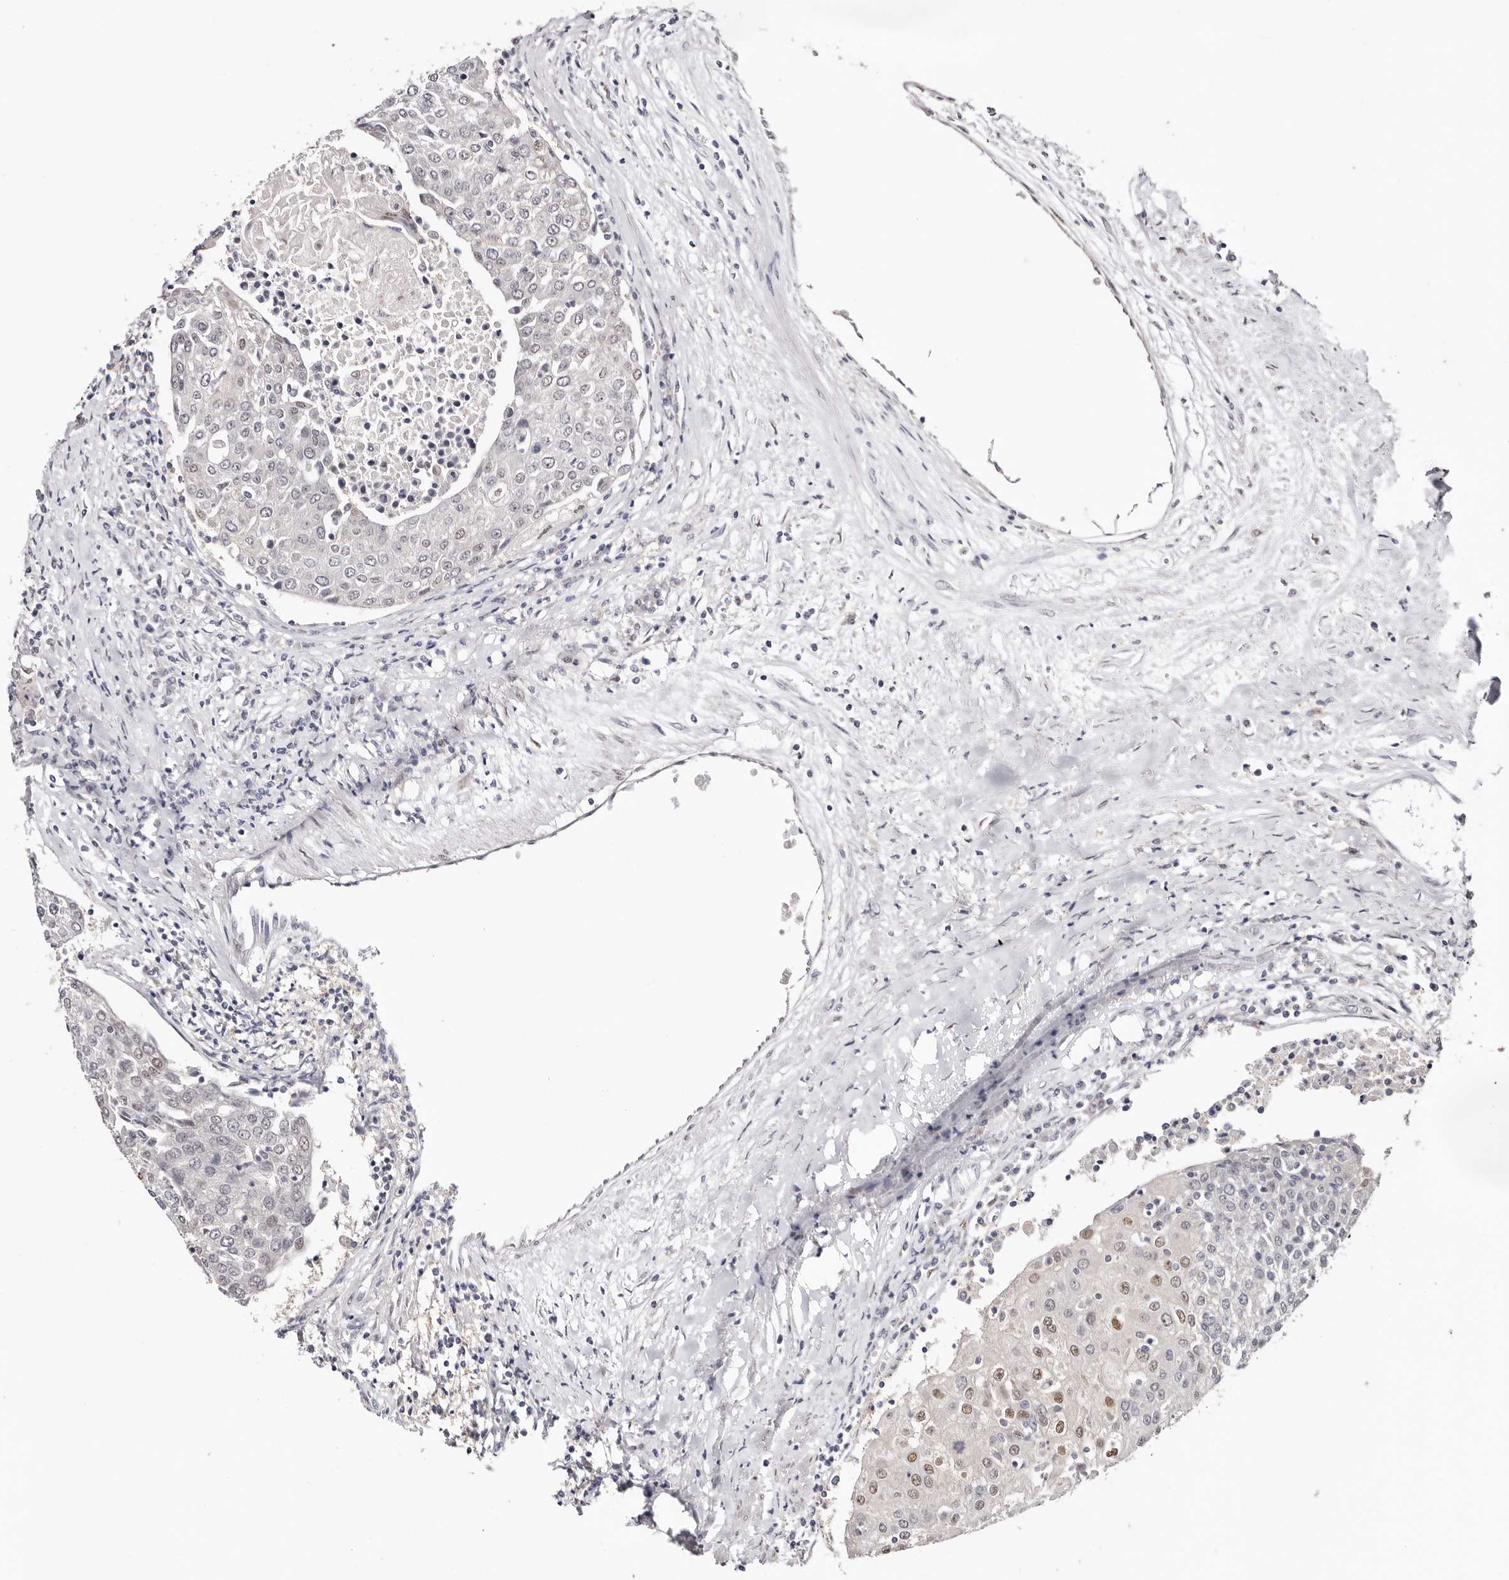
{"staining": {"intensity": "moderate", "quantity": "<25%", "location": "nuclear"}, "tissue": "urothelial cancer", "cell_type": "Tumor cells", "image_type": "cancer", "snomed": [{"axis": "morphology", "description": "Urothelial carcinoma, High grade"}, {"axis": "topography", "description": "Urinary bladder"}], "caption": "High-grade urothelial carcinoma was stained to show a protein in brown. There is low levels of moderate nuclear expression in about <25% of tumor cells. The staining was performed using DAB (3,3'-diaminobenzidine) to visualize the protein expression in brown, while the nuclei were stained in blue with hematoxylin (Magnification: 20x).", "gene": "TYW3", "patient": {"sex": "female", "age": 85}}